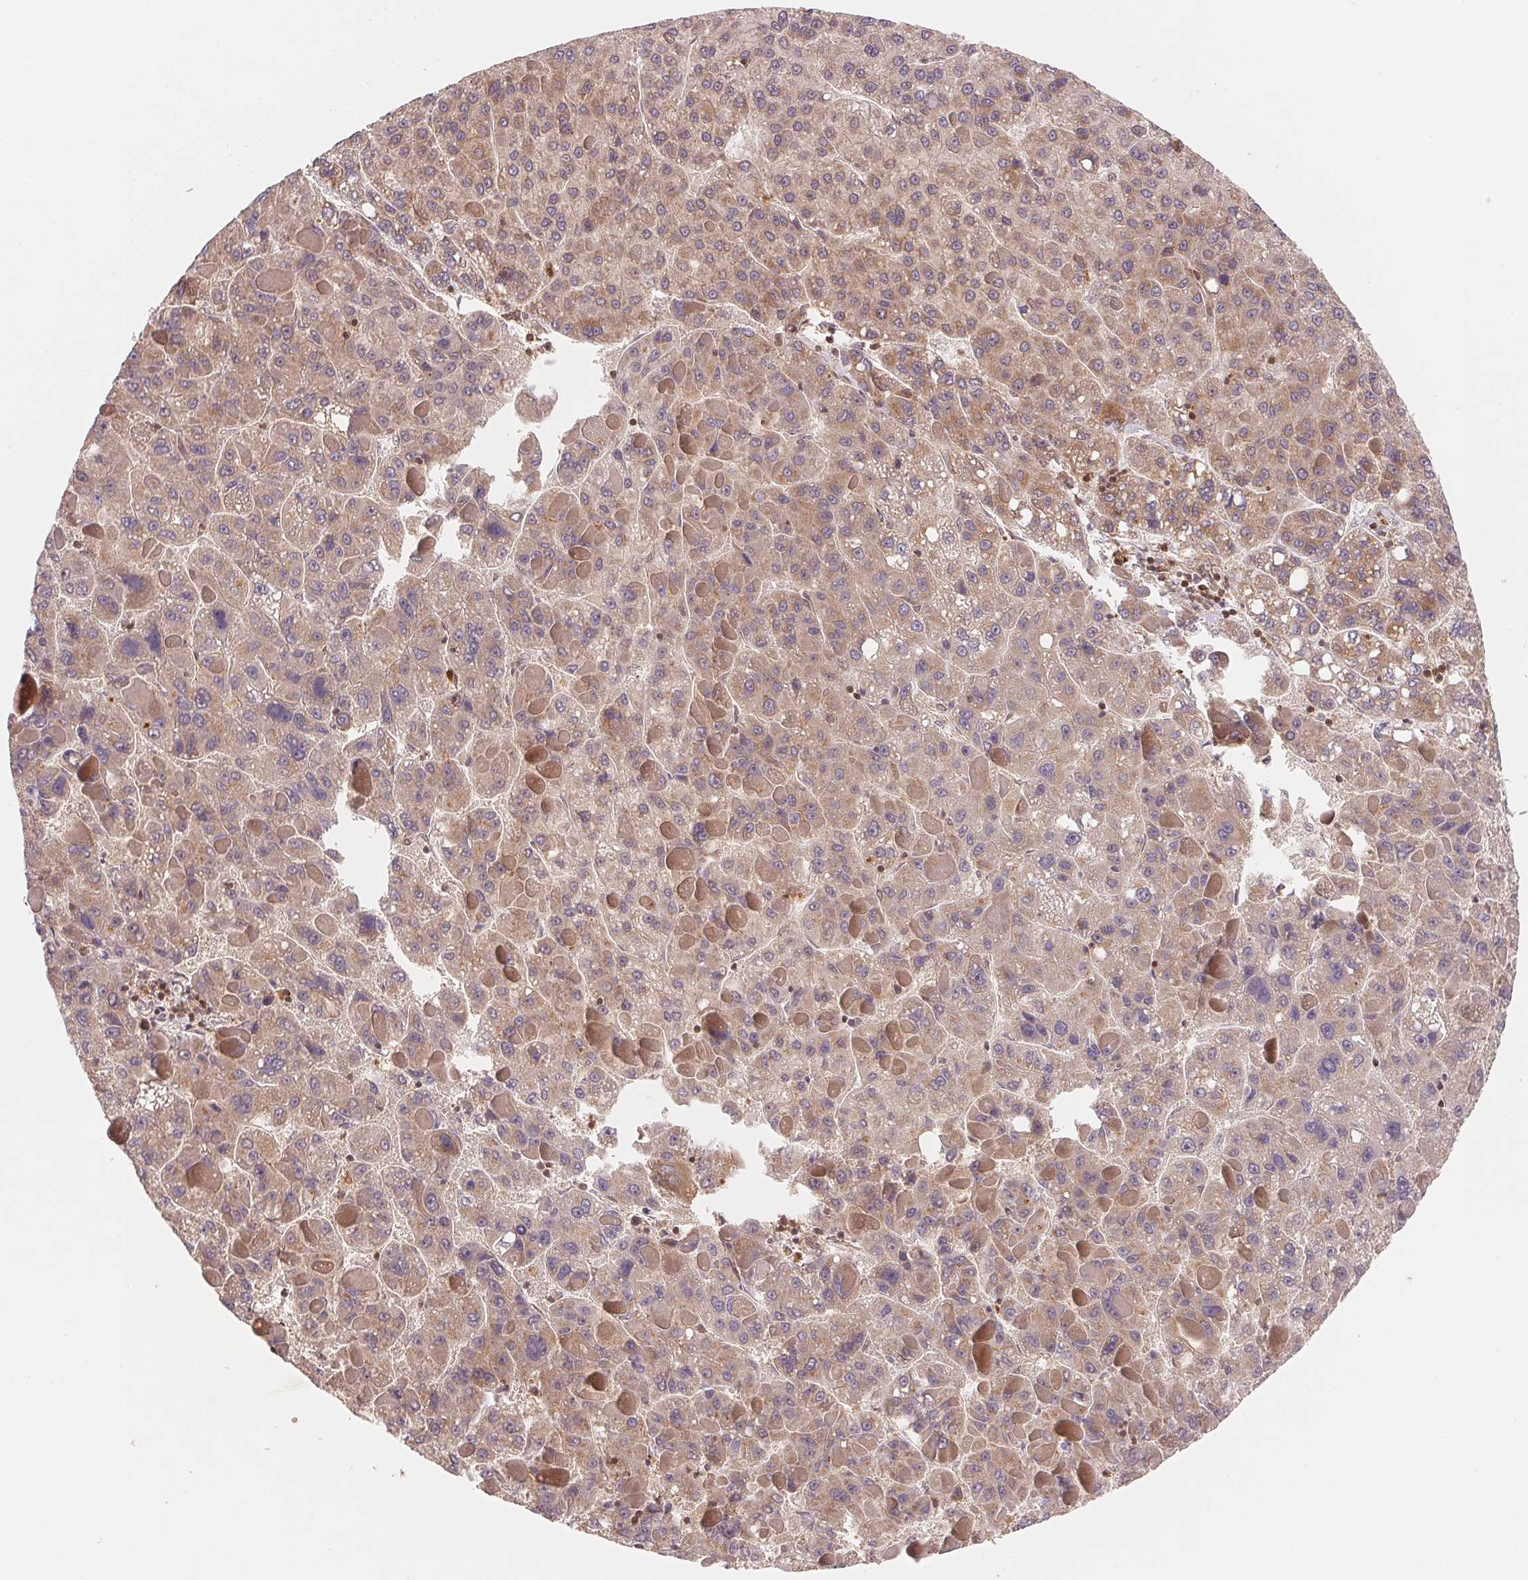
{"staining": {"intensity": "weak", "quantity": "25%-75%", "location": "cytoplasmic/membranous"}, "tissue": "liver cancer", "cell_type": "Tumor cells", "image_type": "cancer", "snomed": [{"axis": "morphology", "description": "Carcinoma, Hepatocellular, NOS"}, {"axis": "topography", "description": "Liver"}], "caption": "There is low levels of weak cytoplasmic/membranous positivity in tumor cells of liver cancer, as demonstrated by immunohistochemical staining (brown color).", "gene": "CCDC102B", "patient": {"sex": "female", "age": 82}}